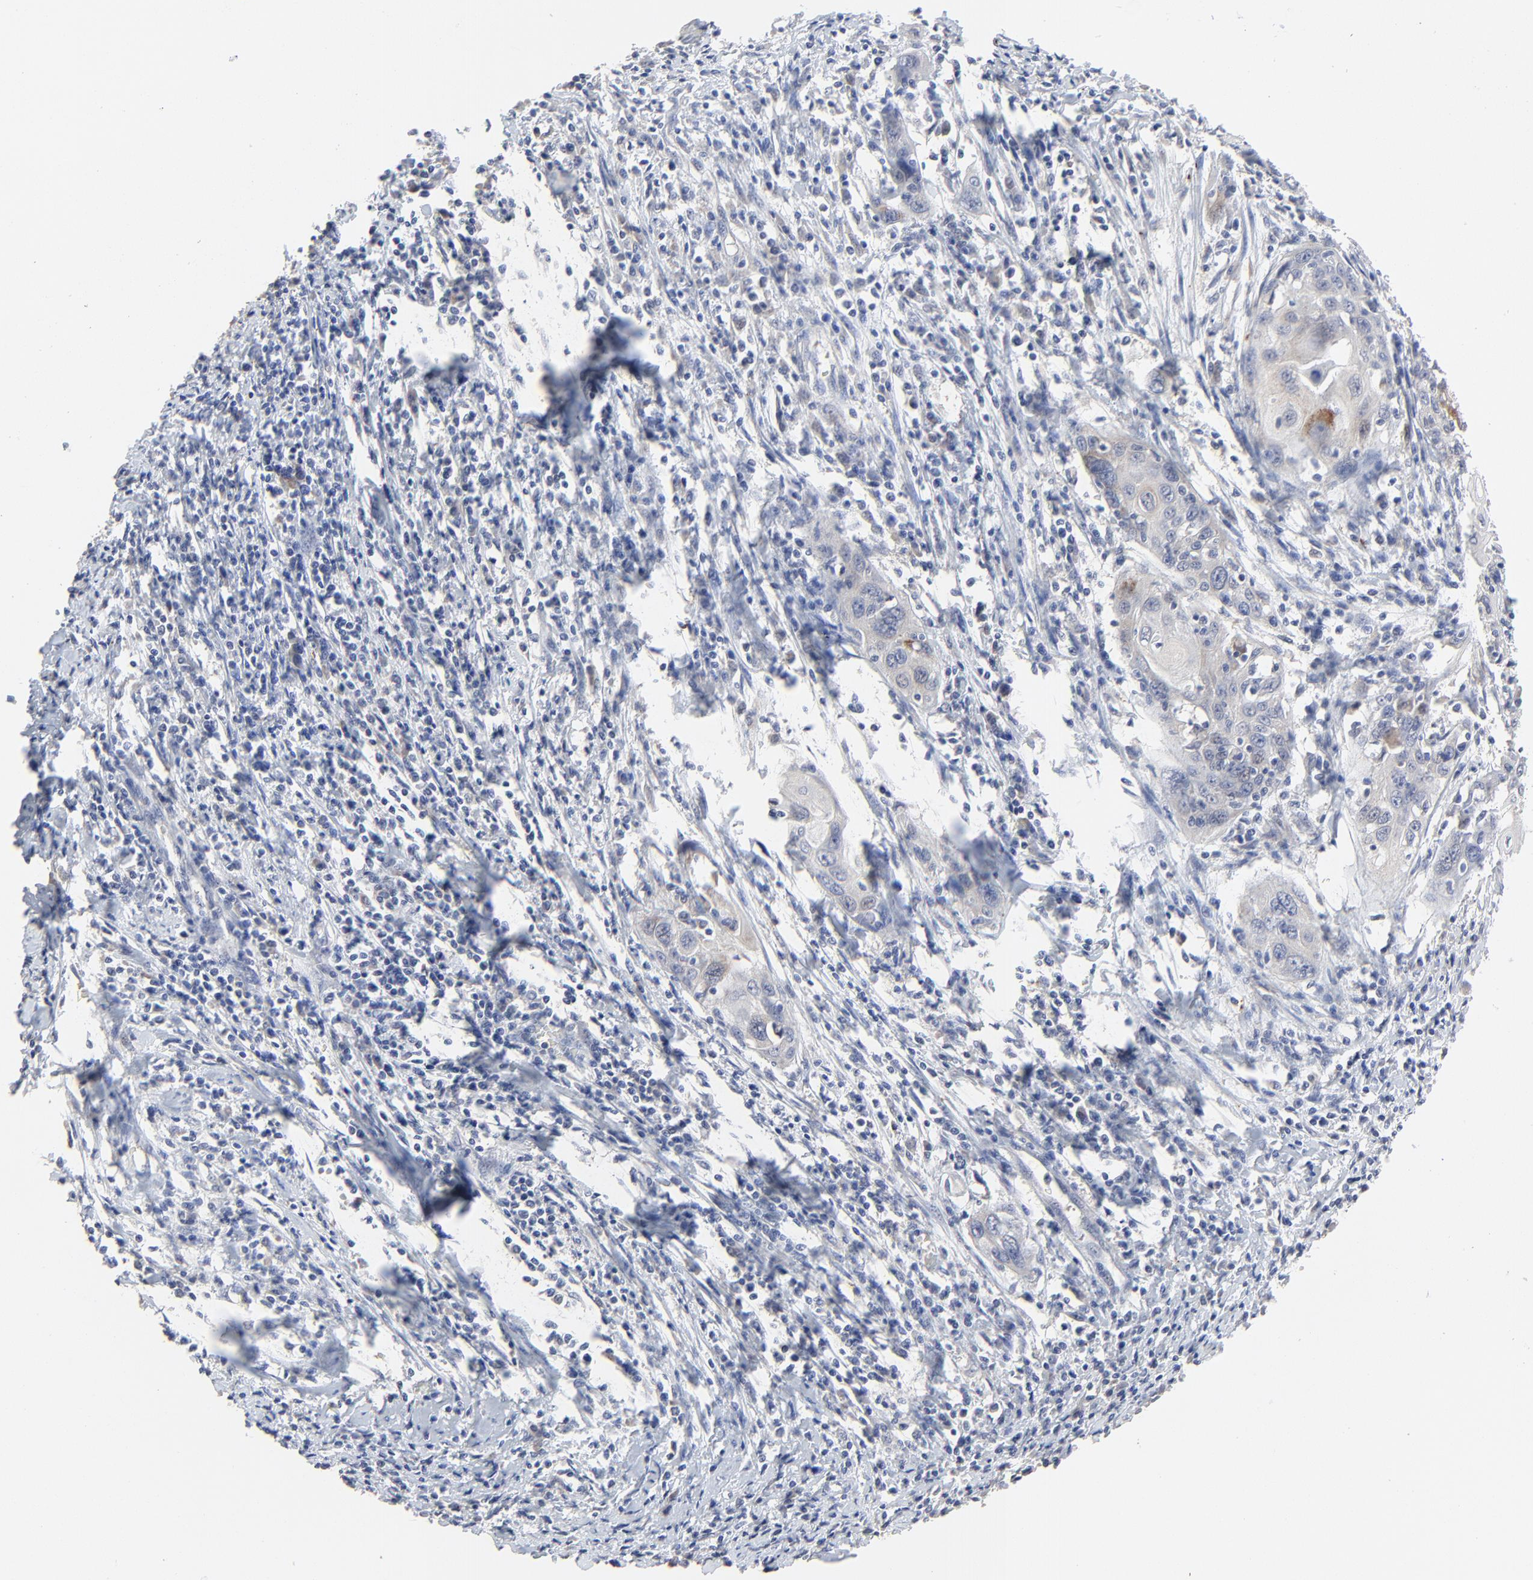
{"staining": {"intensity": "negative", "quantity": "none", "location": "none"}, "tissue": "cervical cancer", "cell_type": "Tumor cells", "image_type": "cancer", "snomed": [{"axis": "morphology", "description": "Squamous cell carcinoma, NOS"}, {"axis": "topography", "description": "Cervix"}], "caption": "Tumor cells are negative for protein expression in human squamous cell carcinoma (cervical). (DAB (3,3'-diaminobenzidine) immunohistochemistry with hematoxylin counter stain).", "gene": "FANCB", "patient": {"sex": "female", "age": 54}}